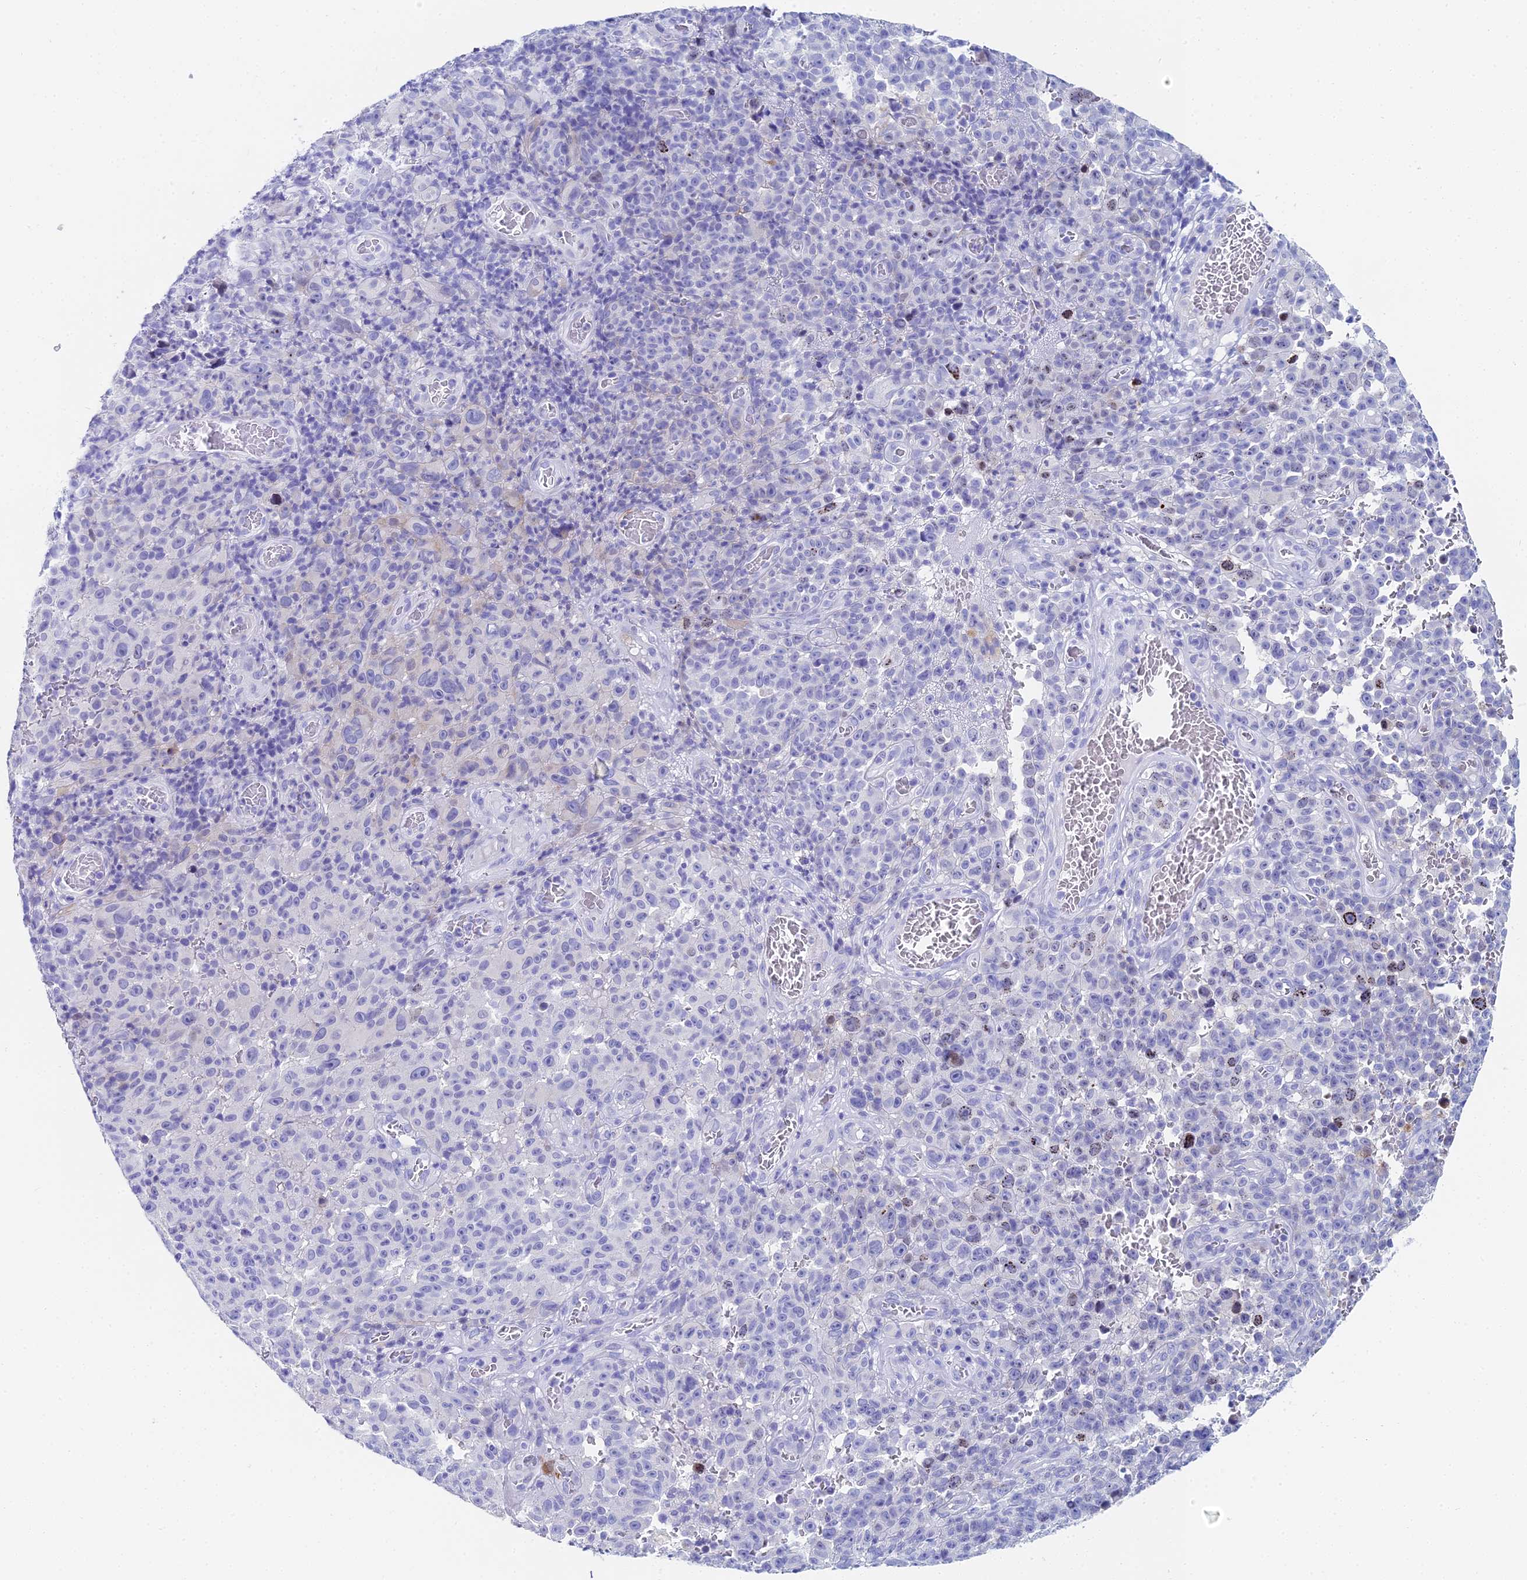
{"staining": {"intensity": "negative", "quantity": "none", "location": "none"}, "tissue": "melanoma", "cell_type": "Tumor cells", "image_type": "cancer", "snomed": [{"axis": "morphology", "description": "Malignant melanoma, NOS"}, {"axis": "topography", "description": "Skin"}], "caption": "A high-resolution photomicrograph shows IHC staining of malignant melanoma, which demonstrates no significant staining in tumor cells. The staining is performed using DAB brown chromogen with nuclei counter-stained in using hematoxylin.", "gene": "HSPA1L", "patient": {"sex": "female", "age": 82}}